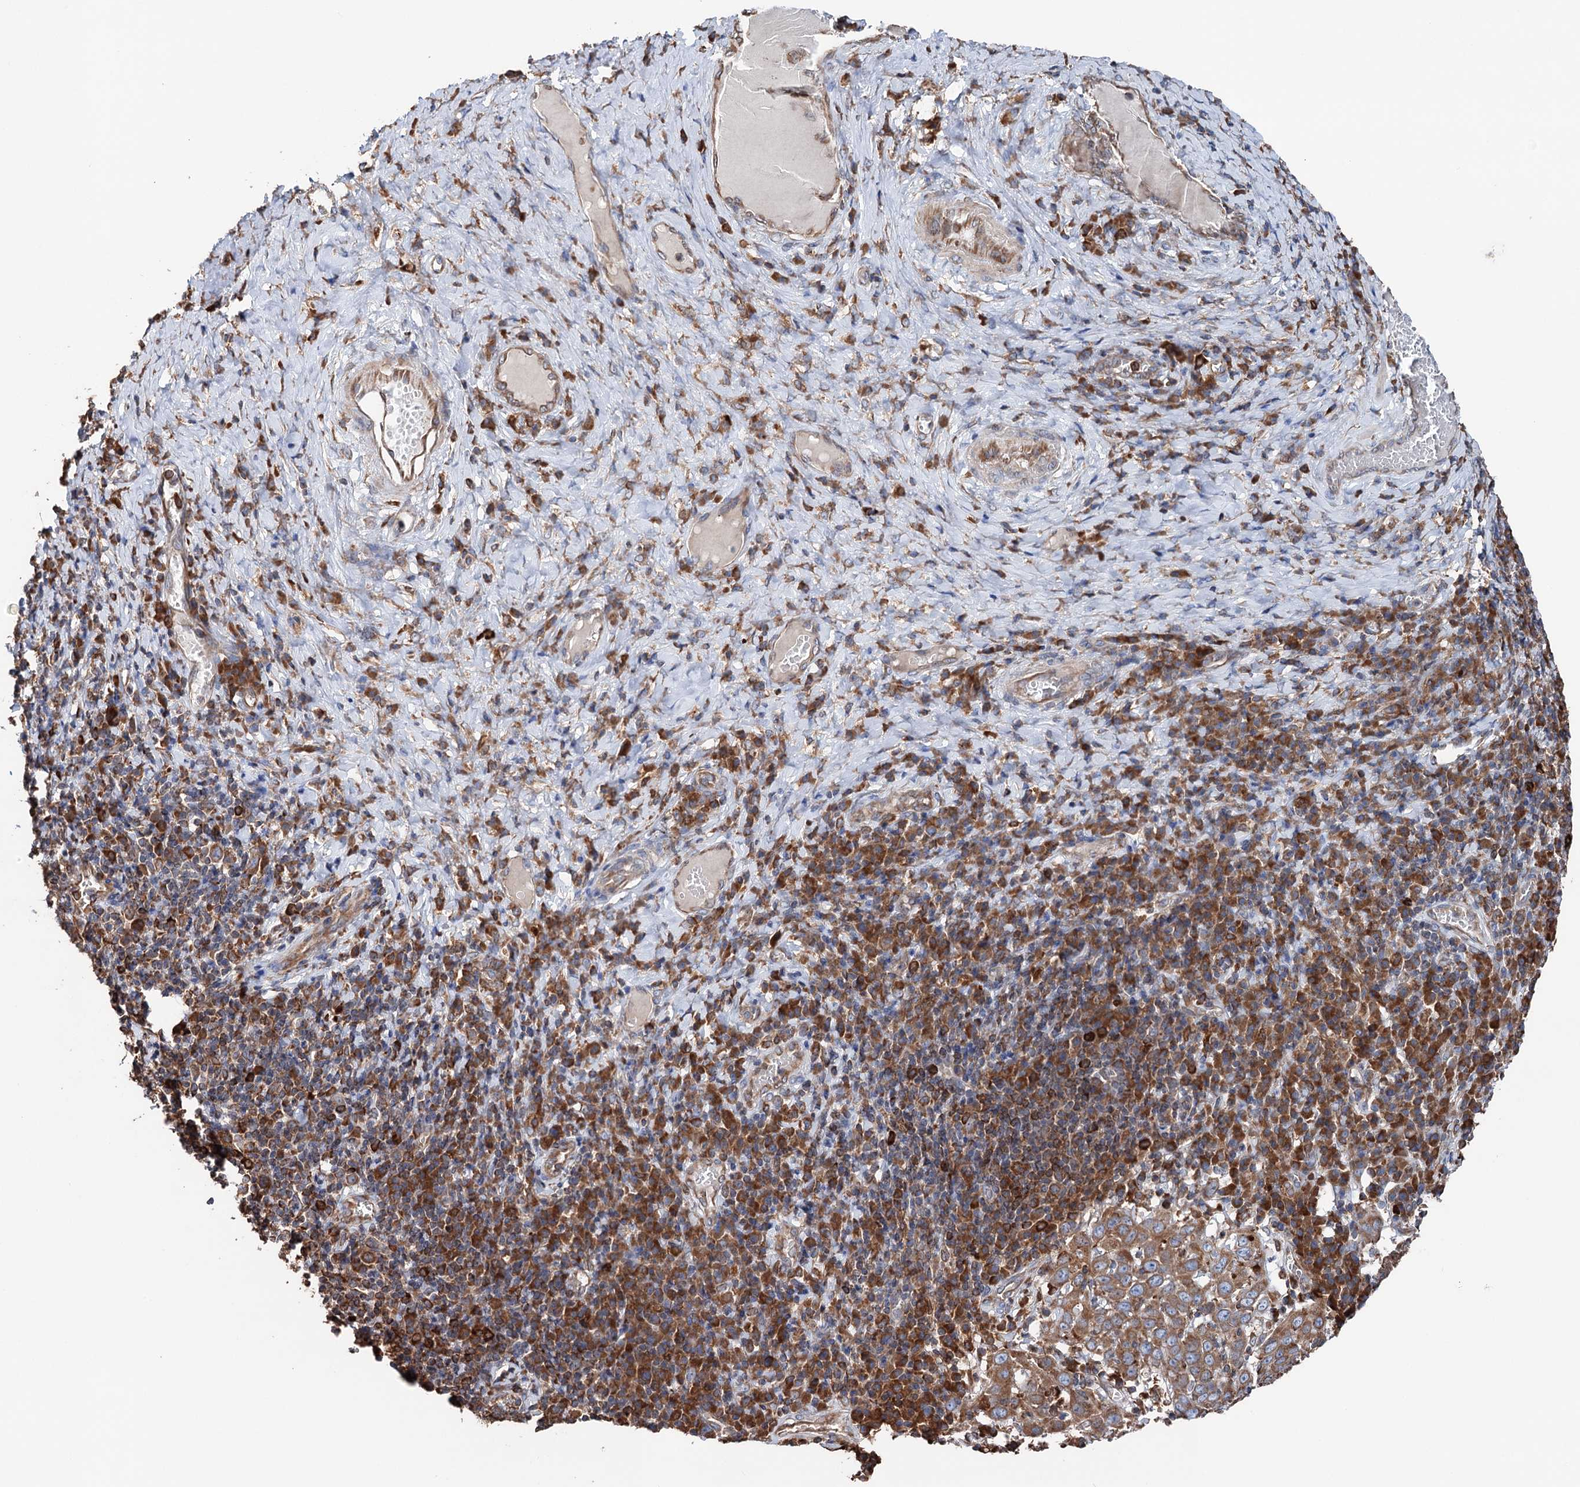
{"staining": {"intensity": "moderate", "quantity": ">75%", "location": "cytoplasmic/membranous"}, "tissue": "cervical cancer", "cell_type": "Tumor cells", "image_type": "cancer", "snomed": [{"axis": "morphology", "description": "Squamous cell carcinoma, NOS"}, {"axis": "topography", "description": "Cervix"}], "caption": "Immunohistochemistry (IHC) image of neoplastic tissue: human squamous cell carcinoma (cervical) stained using immunohistochemistry (IHC) displays medium levels of moderate protein expression localized specifically in the cytoplasmic/membranous of tumor cells, appearing as a cytoplasmic/membranous brown color.", "gene": "ERP29", "patient": {"sex": "female", "age": 46}}